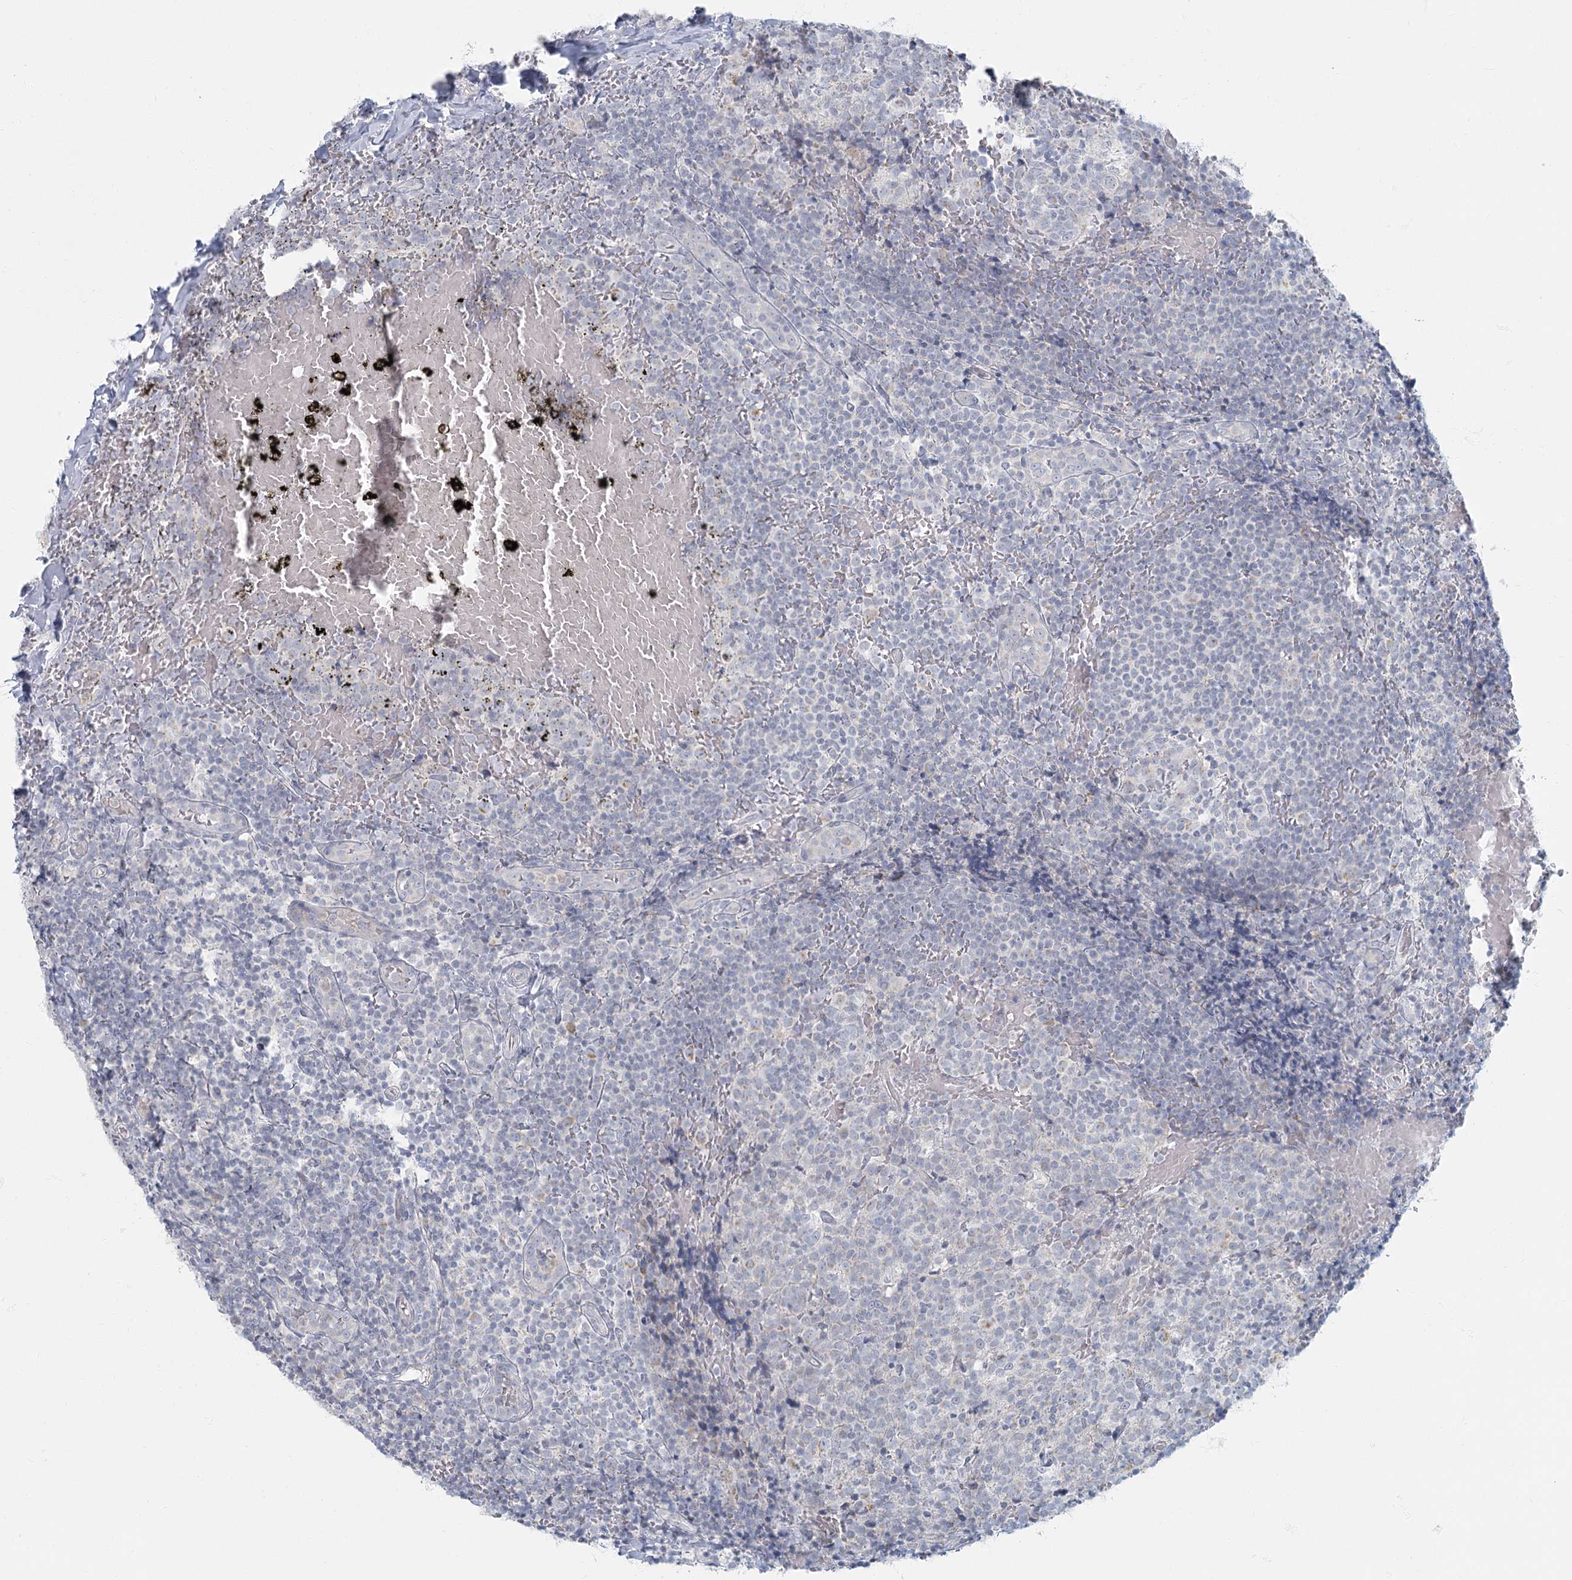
{"staining": {"intensity": "negative", "quantity": "none", "location": "none"}, "tissue": "tonsil", "cell_type": "Germinal center cells", "image_type": "normal", "snomed": [{"axis": "morphology", "description": "Normal tissue, NOS"}, {"axis": "topography", "description": "Tonsil"}], "caption": "Photomicrograph shows no significant protein staining in germinal center cells of normal tonsil. (Brightfield microscopy of DAB IHC at high magnification).", "gene": "FAM110C", "patient": {"sex": "female", "age": 19}}